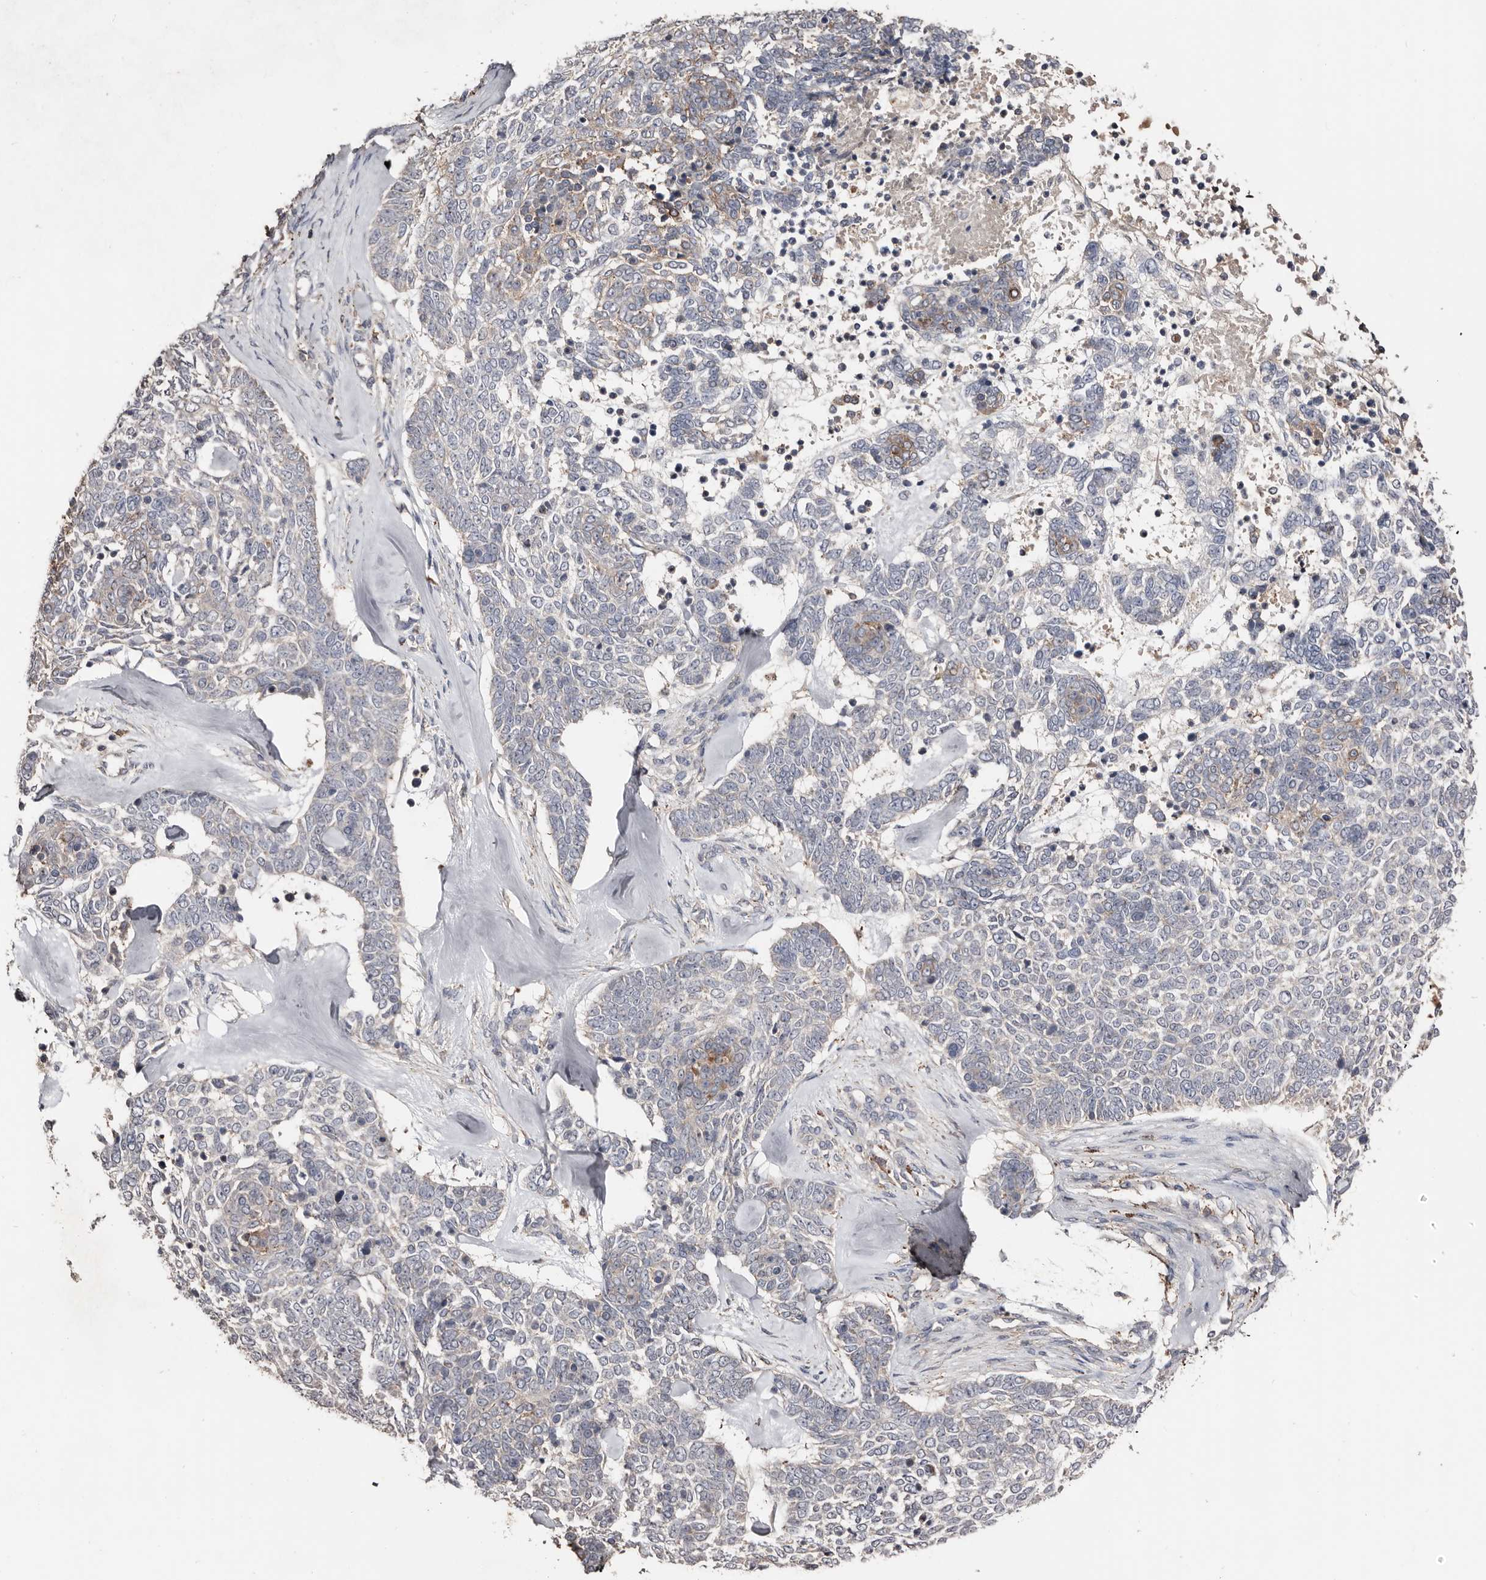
{"staining": {"intensity": "moderate", "quantity": "<25%", "location": "cytoplasmic/membranous"}, "tissue": "skin cancer", "cell_type": "Tumor cells", "image_type": "cancer", "snomed": [{"axis": "morphology", "description": "Basal cell carcinoma"}, {"axis": "topography", "description": "Skin"}], "caption": "Protein expression analysis of human basal cell carcinoma (skin) reveals moderate cytoplasmic/membranous staining in about <25% of tumor cells.", "gene": "SLC39A2", "patient": {"sex": "female", "age": 81}}